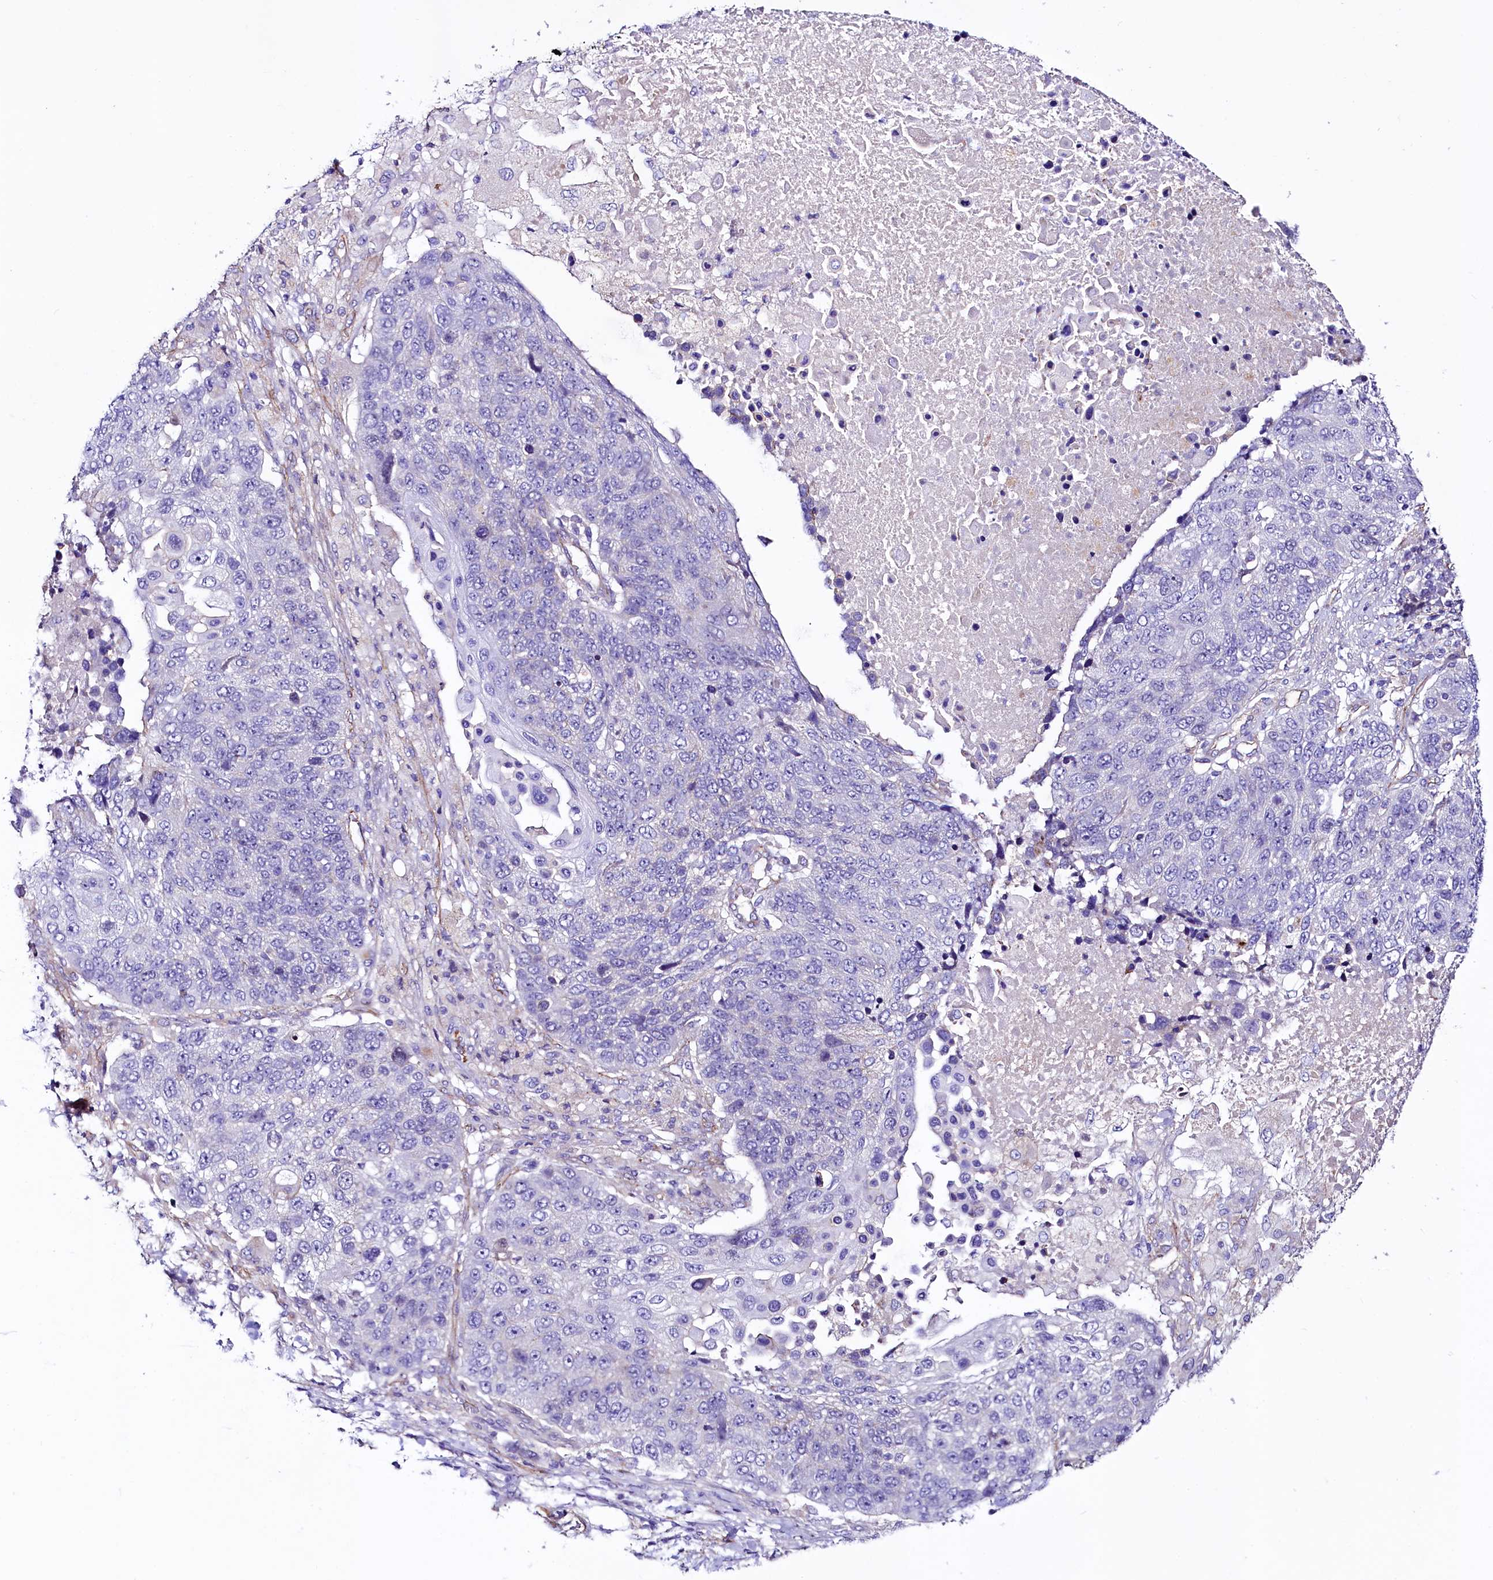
{"staining": {"intensity": "negative", "quantity": "none", "location": "none"}, "tissue": "lung cancer", "cell_type": "Tumor cells", "image_type": "cancer", "snomed": [{"axis": "morphology", "description": "Normal tissue, NOS"}, {"axis": "morphology", "description": "Squamous cell carcinoma, NOS"}, {"axis": "topography", "description": "Lymph node"}, {"axis": "topography", "description": "Lung"}], "caption": "This is an immunohistochemistry image of squamous cell carcinoma (lung). There is no expression in tumor cells.", "gene": "SLF1", "patient": {"sex": "male", "age": 66}}